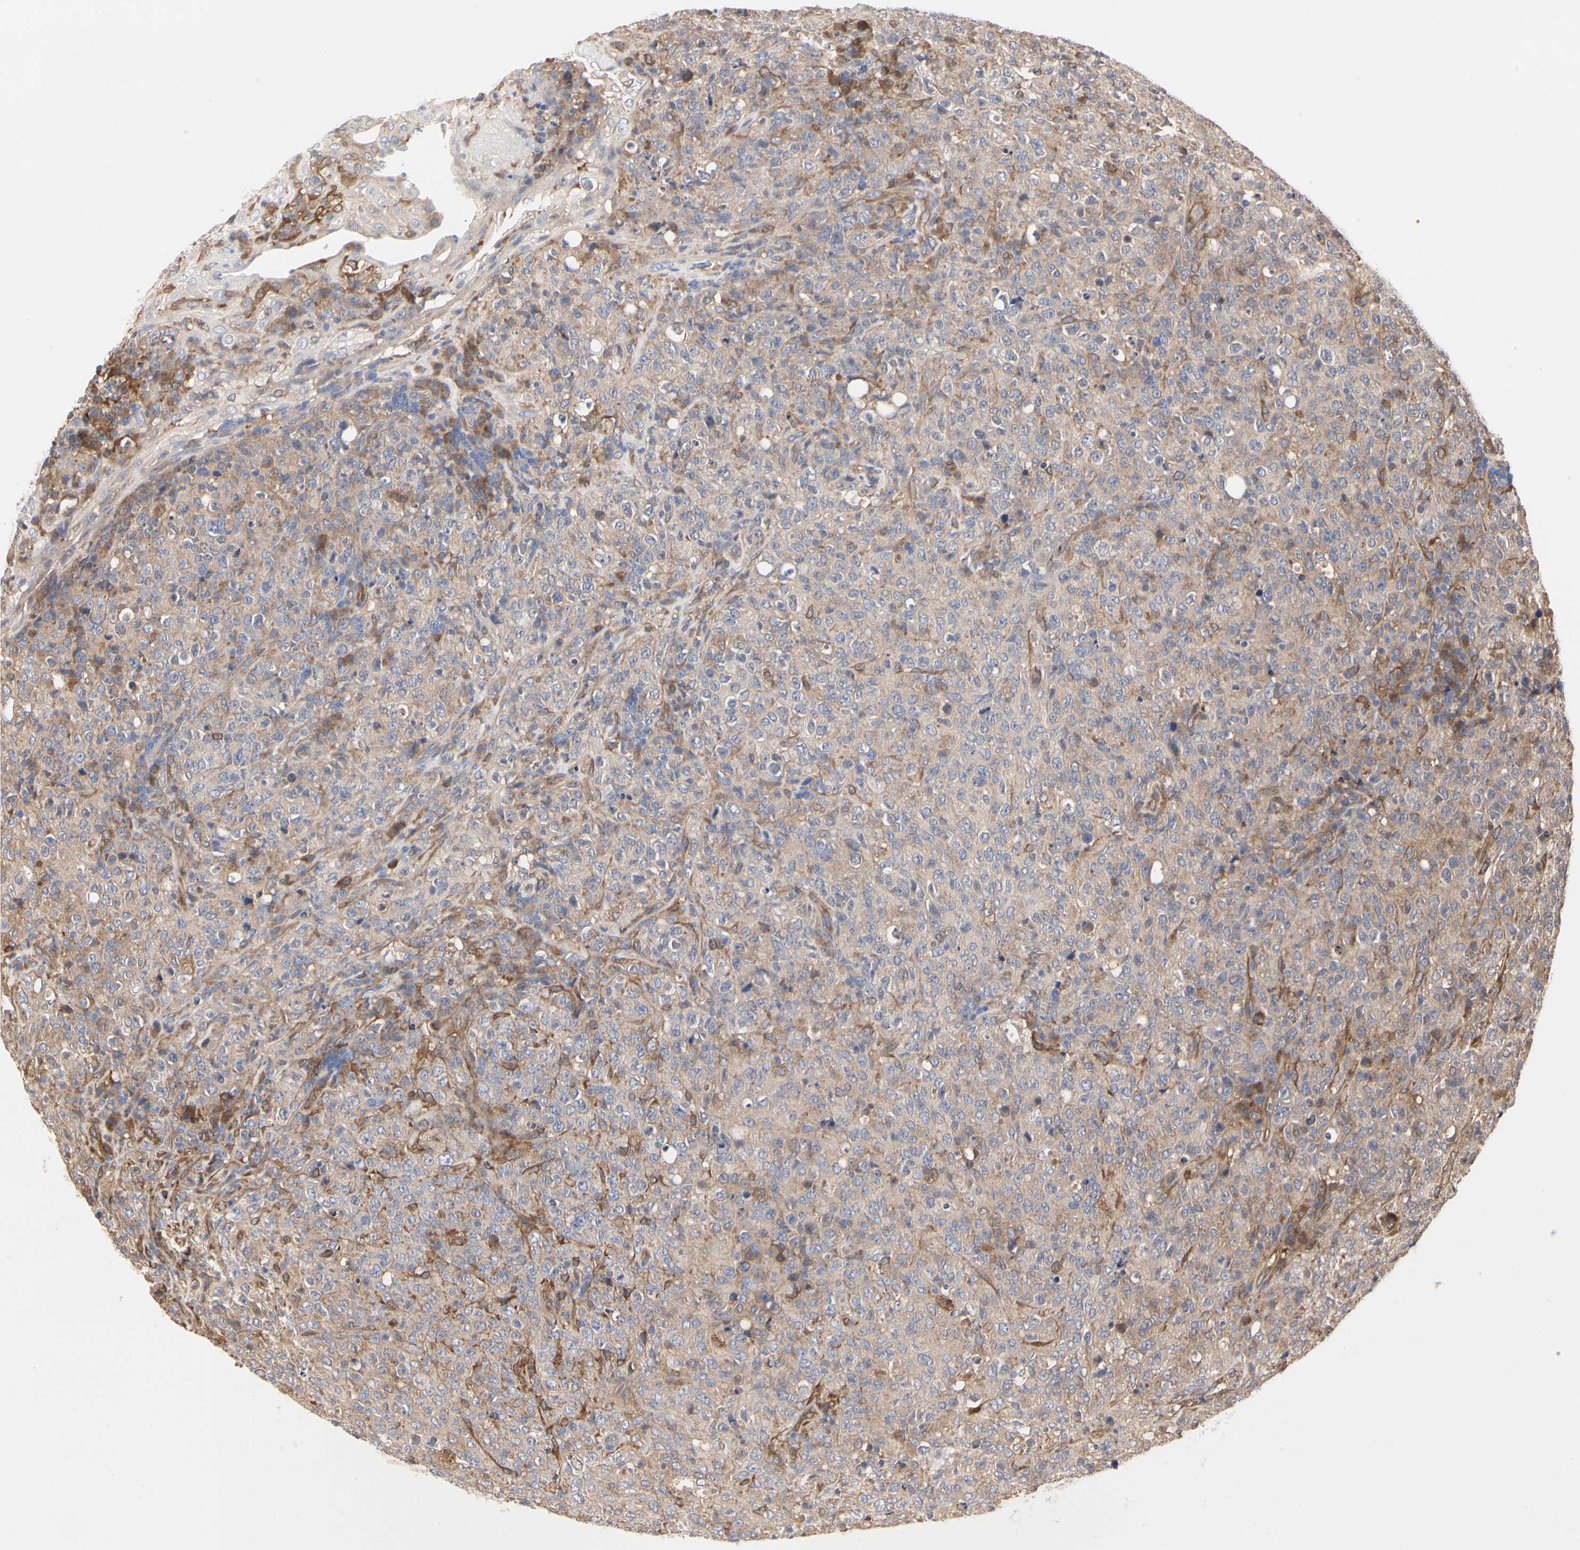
{"staining": {"intensity": "weak", "quantity": ">75%", "location": "cytoplasmic/membranous"}, "tissue": "lymphoma", "cell_type": "Tumor cells", "image_type": "cancer", "snomed": [{"axis": "morphology", "description": "Malignant lymphoma, non-Hodgkin's type, High grade"}, {"axis": "topography", "description": "Tonsil"}], "caption": "Lymphoma stained with DAB (3,3'-diaminobenzidine) immunohistochemistry (IHC) reveals low levels of weak cytoplasmic/membranous staining in approximately >75% of tumor cells.", "gene": "C3orf52", "patient": {"sex": "female", "age": 36}}